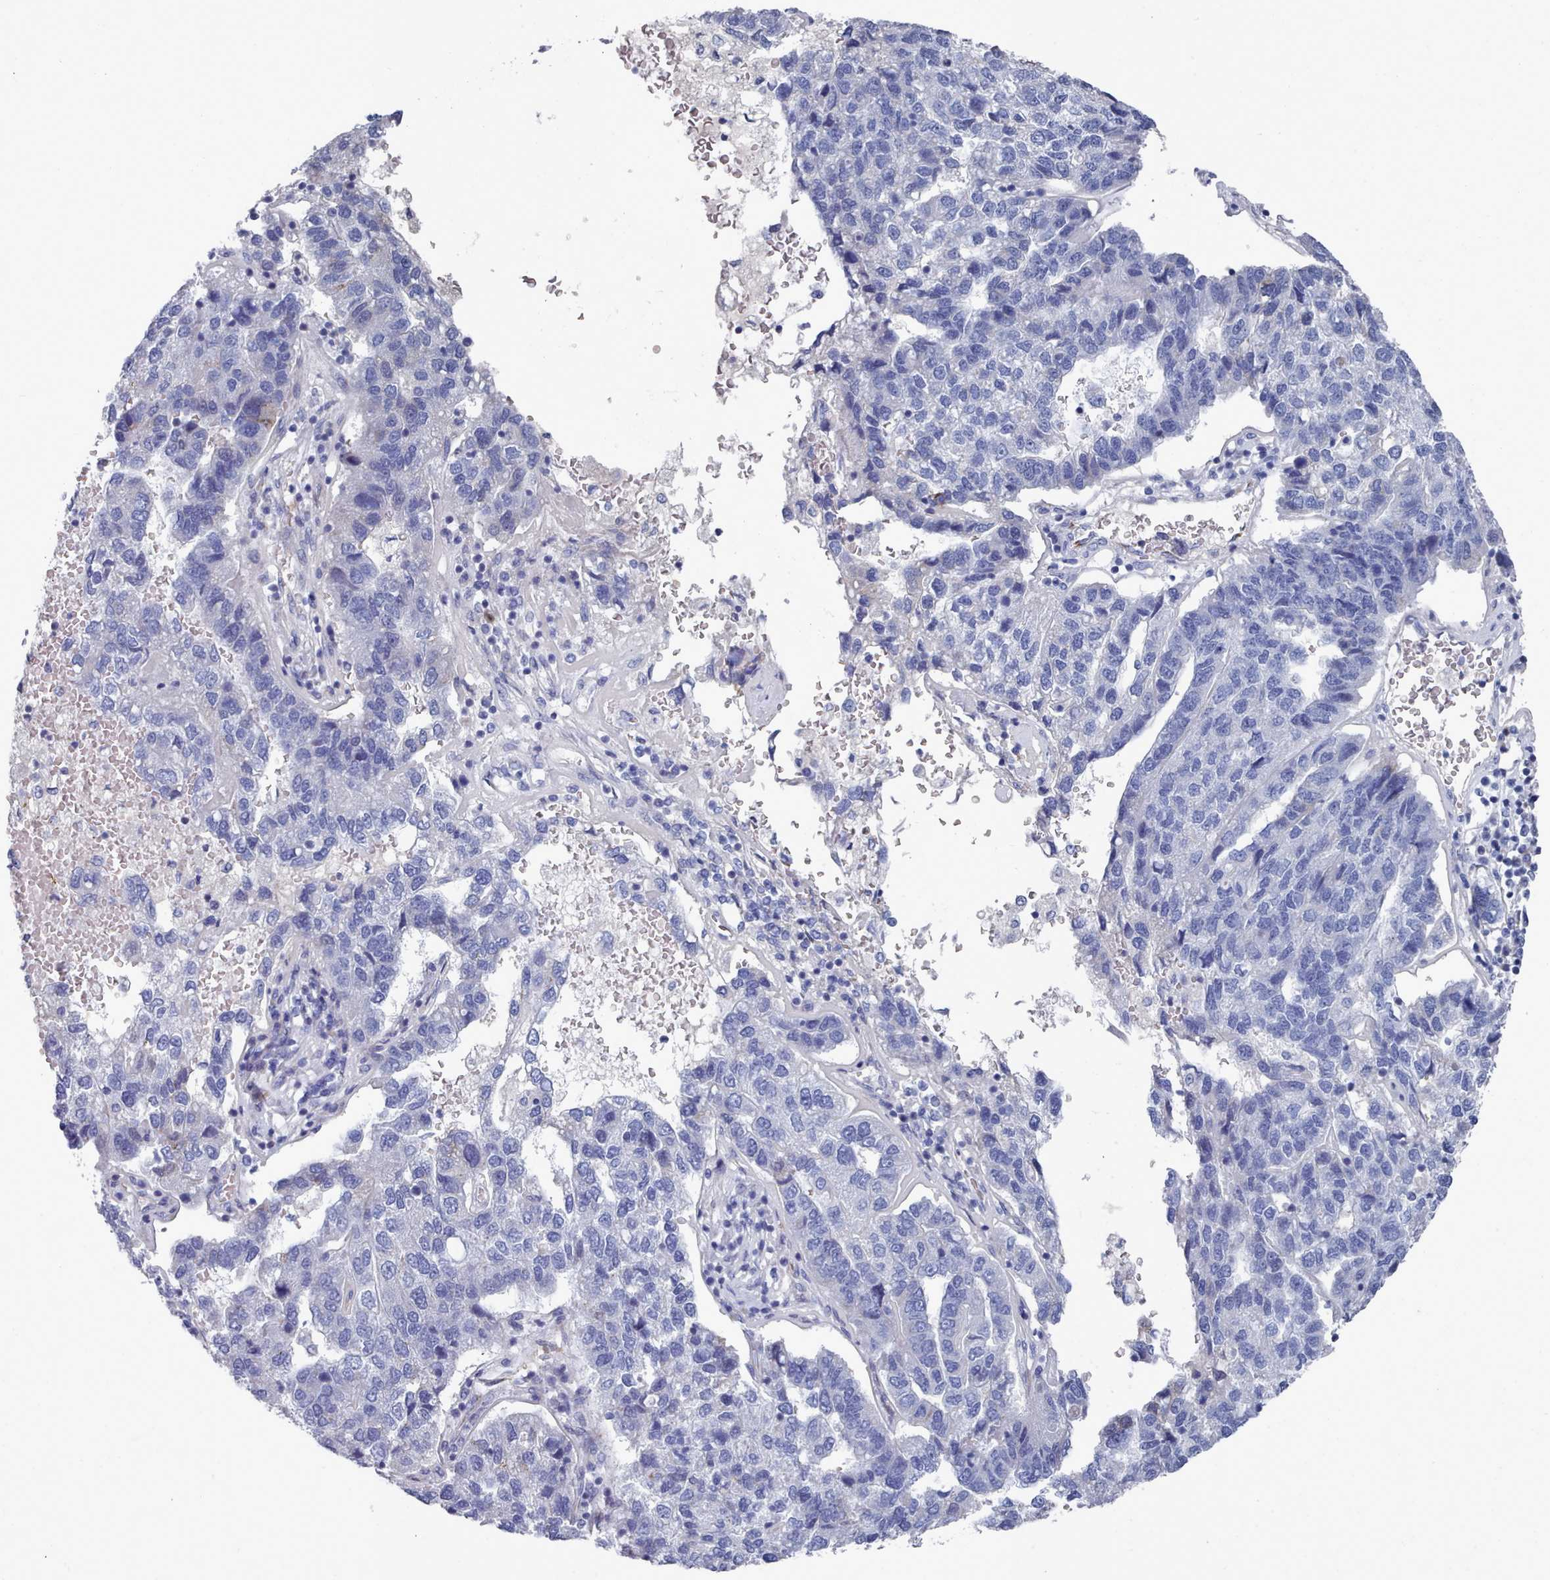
{"staining": {"intensity": "negative", "quantity": "none", "location": "none"}, "tissue": "pancreatic cancer", "cell_type": "Tumor cells", "image_type": "cancer", "snomed": [{"axis": "morphology", "description": "Adenocarcinoma, NOS"}, {"axis": "topography", "description": "Pancreas"}], "caption": "This is a photomicrograph of immunohistochemistry (IHC) staining of pancreatic cancer, which shows no positivity in tumor cells.", "gene": "PDE4C", "patient": {"sex": "female", "age": 61}}